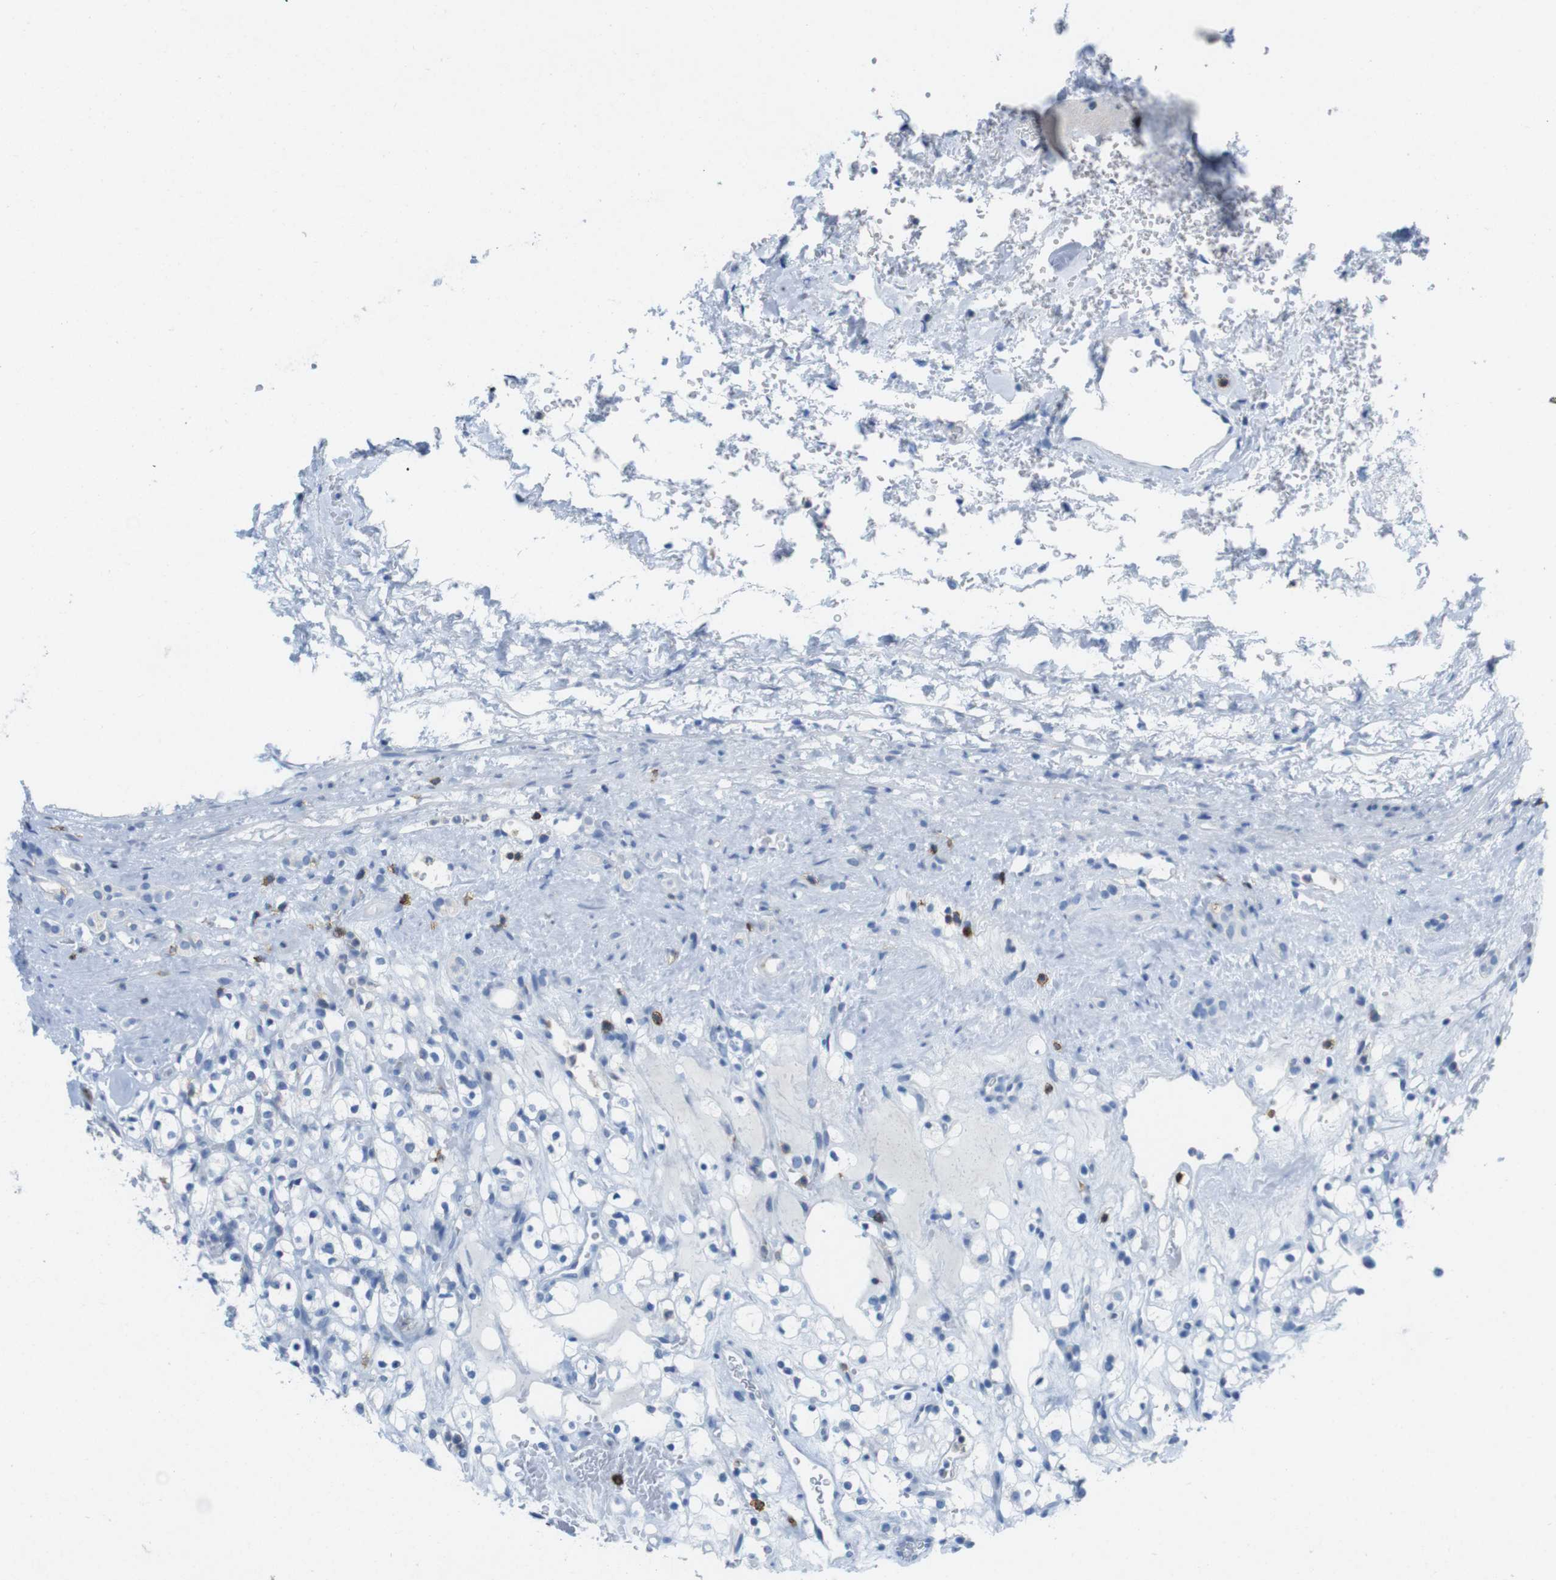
{"staining": {"intensity": "negative", "quantity": "none", "location": "none"}, "tissue": "renal cancer", "cell_type": "Tumor cells", "image_type": "cancer", "snomed": [{"axis": "morphology", "description": "Normal tissue, NOS"}, {"axis": "morphology", "description": "Adenocarcinoma, NOS"}, {"axis": "topography", "description": "Kidney"}], "caption": "An immunohistochemistry (IHC) micrograph of renal adenocarcinoma is shown. There is no staining in tumor cells of renal adenocarcinoma.", "gene": "CD5", "patient": {"sex": "female", "age": 72}}